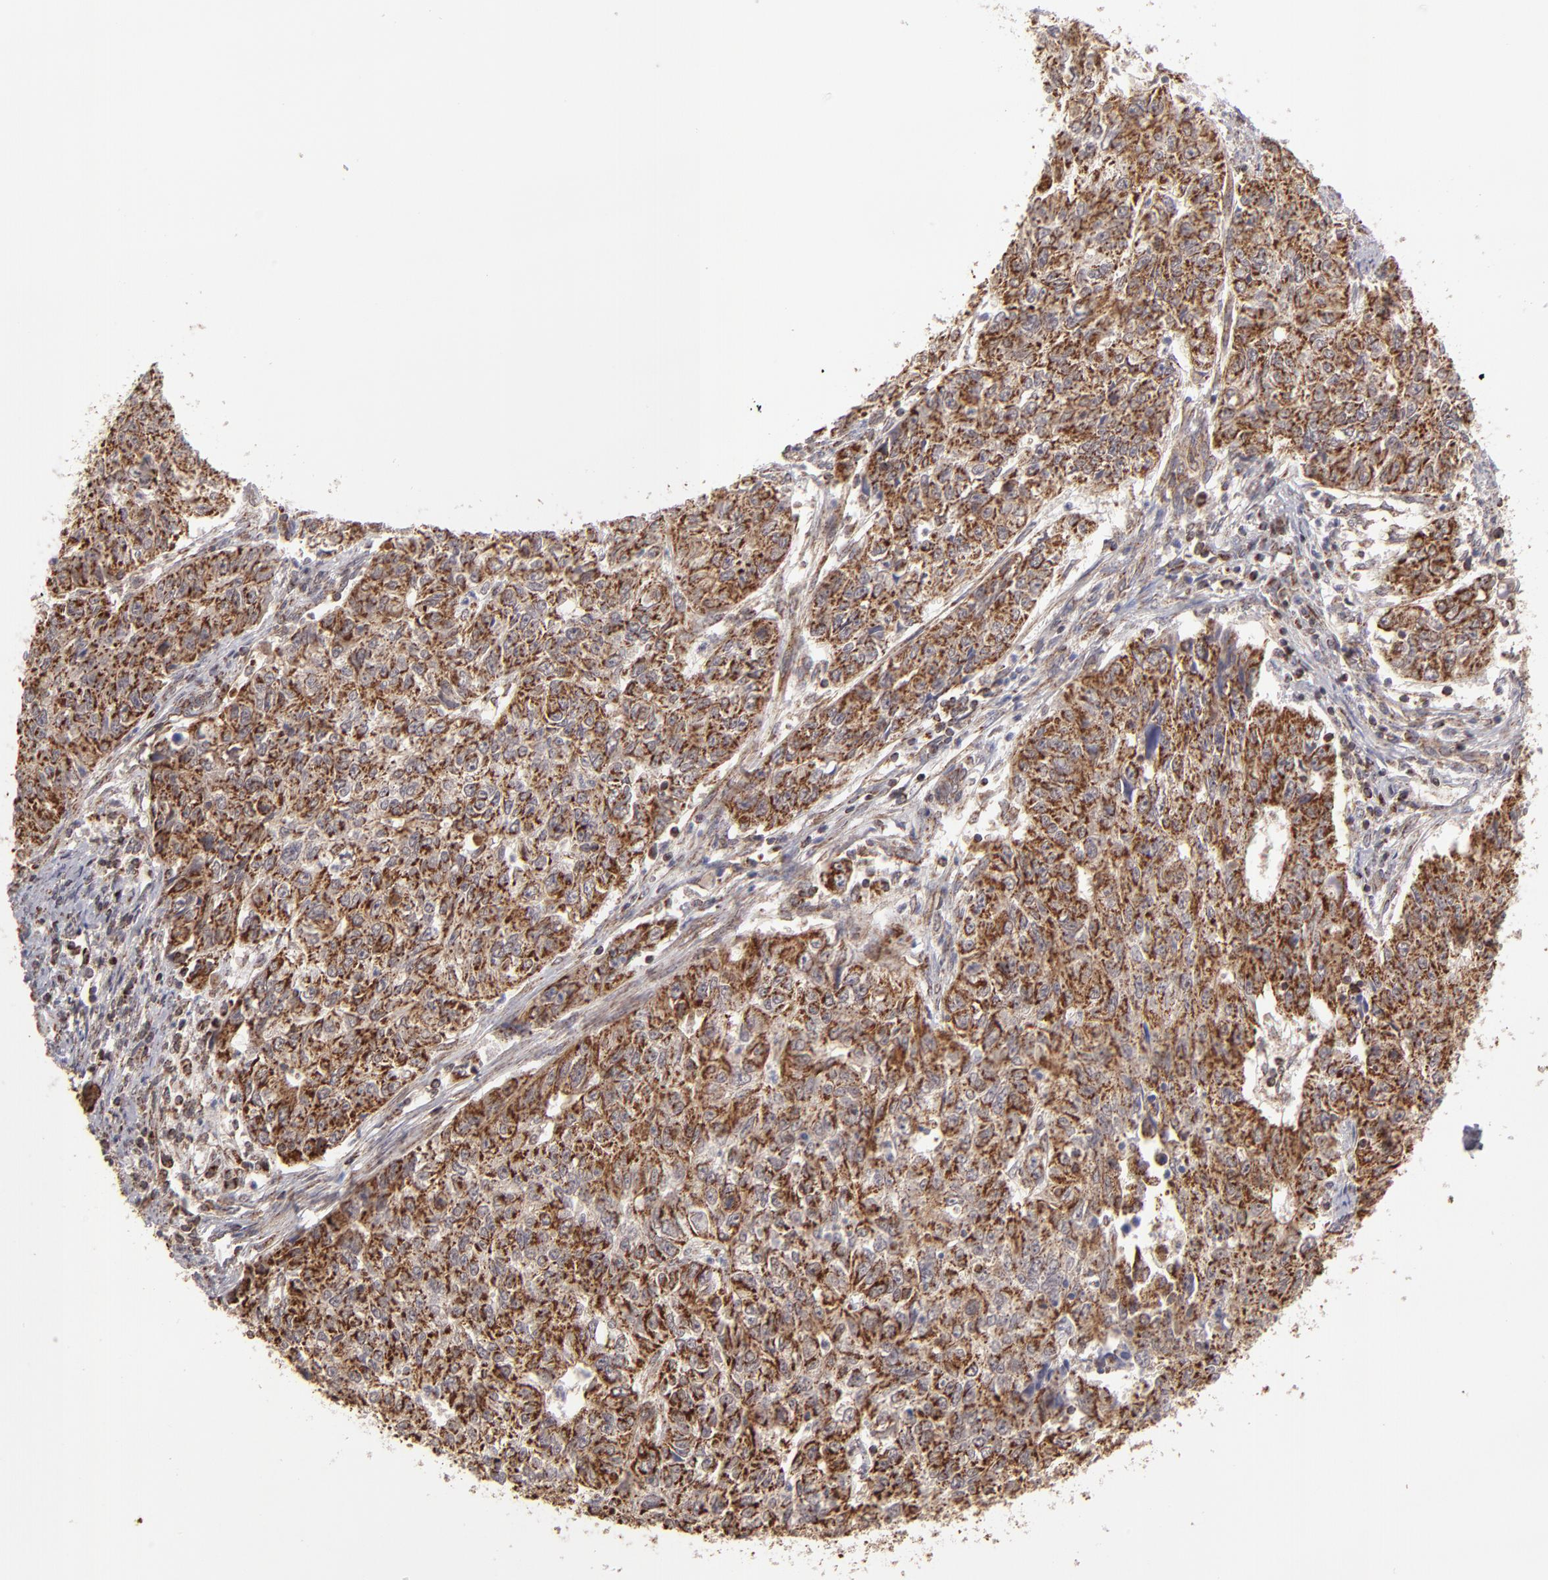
{"staining": {"intensity": "moderate", "quantity": ">75%", "location": "cytoplasmic/membranous"}, "tissue": "endometrial cancer", "cell_type": "Tumor cells", "image_type": "cancer", "snomed": [{"axis": "morphology", "description": "Adenocarcinoma, NOS"}, {"axis": "topography", "description": "Endometrium"}], "caption": "The histopathology image displays immunohistochemical staining of endometrial cancer (adenocarcinoma). There is moderate cytoplasmic/membranous expression is appreciated in about >75% of tumor cells. Ihc stains the protein in brown and the nuclei are stained blue.", "gene": "SLC15A1", "patient": {"sex": "female", "age": 42}}